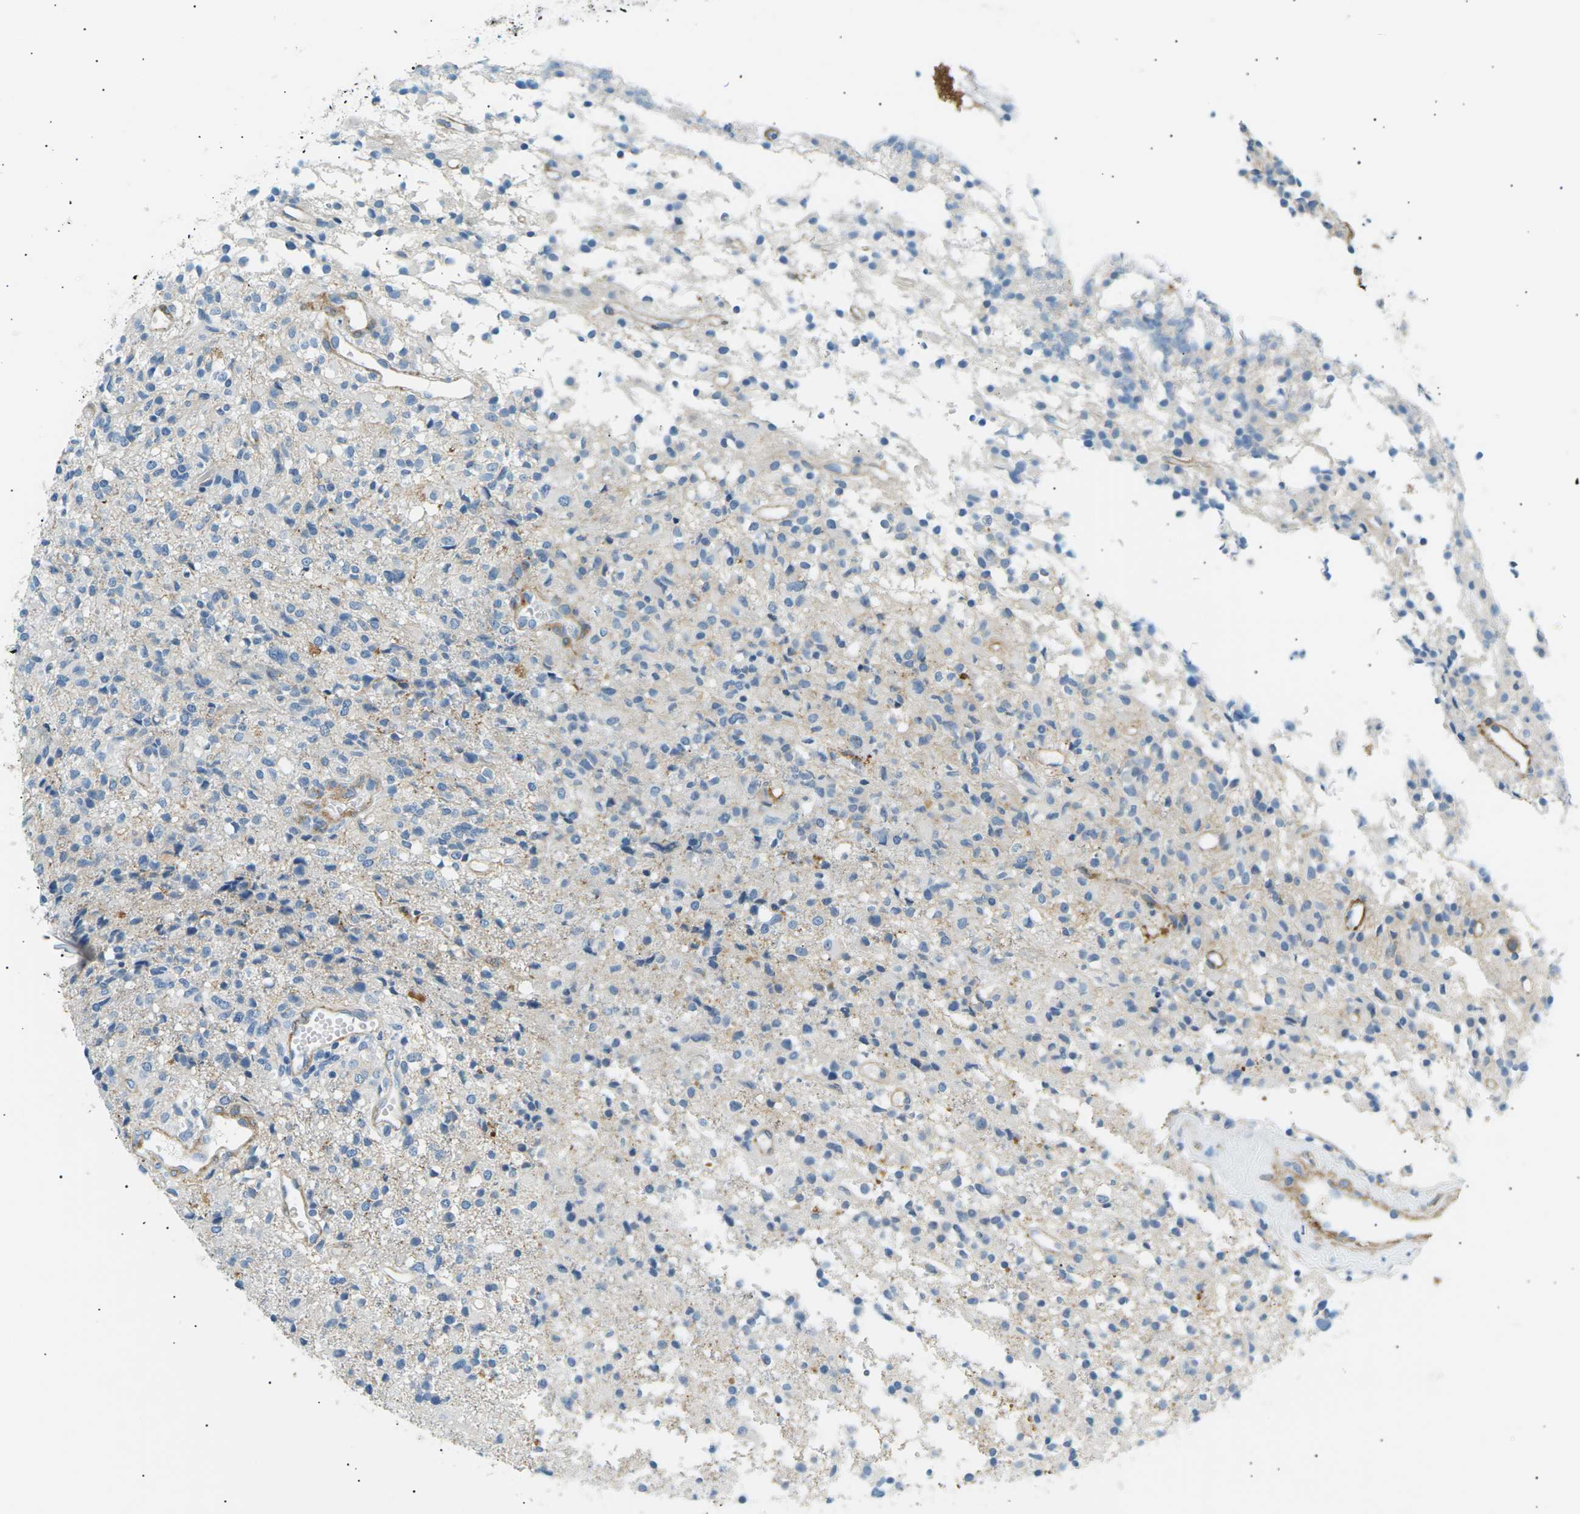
{"staining": {"intensity": "weak", "quantity": "<25%", "location": "cytoplasmic/membranous"}, "tissue": "glioma", "cell_type": "Tumor cells", "image_type": "cancer", "snomed": [{"axis": "morphology", "description": "Glioma, malignant, High grade"}, {"axis": "topography", "description": "Brain"}], "caption": "Photomicrograph shows no protein staining in tumor cells of glioma tissue. The staining is performed using DAB (3,3'-diaminobenzidine) brown chromogen with nuclei counter-stained in using hematoxylin.", "gene": "SEPTIN5", "patient": {"sex": "female", "age": 59}}